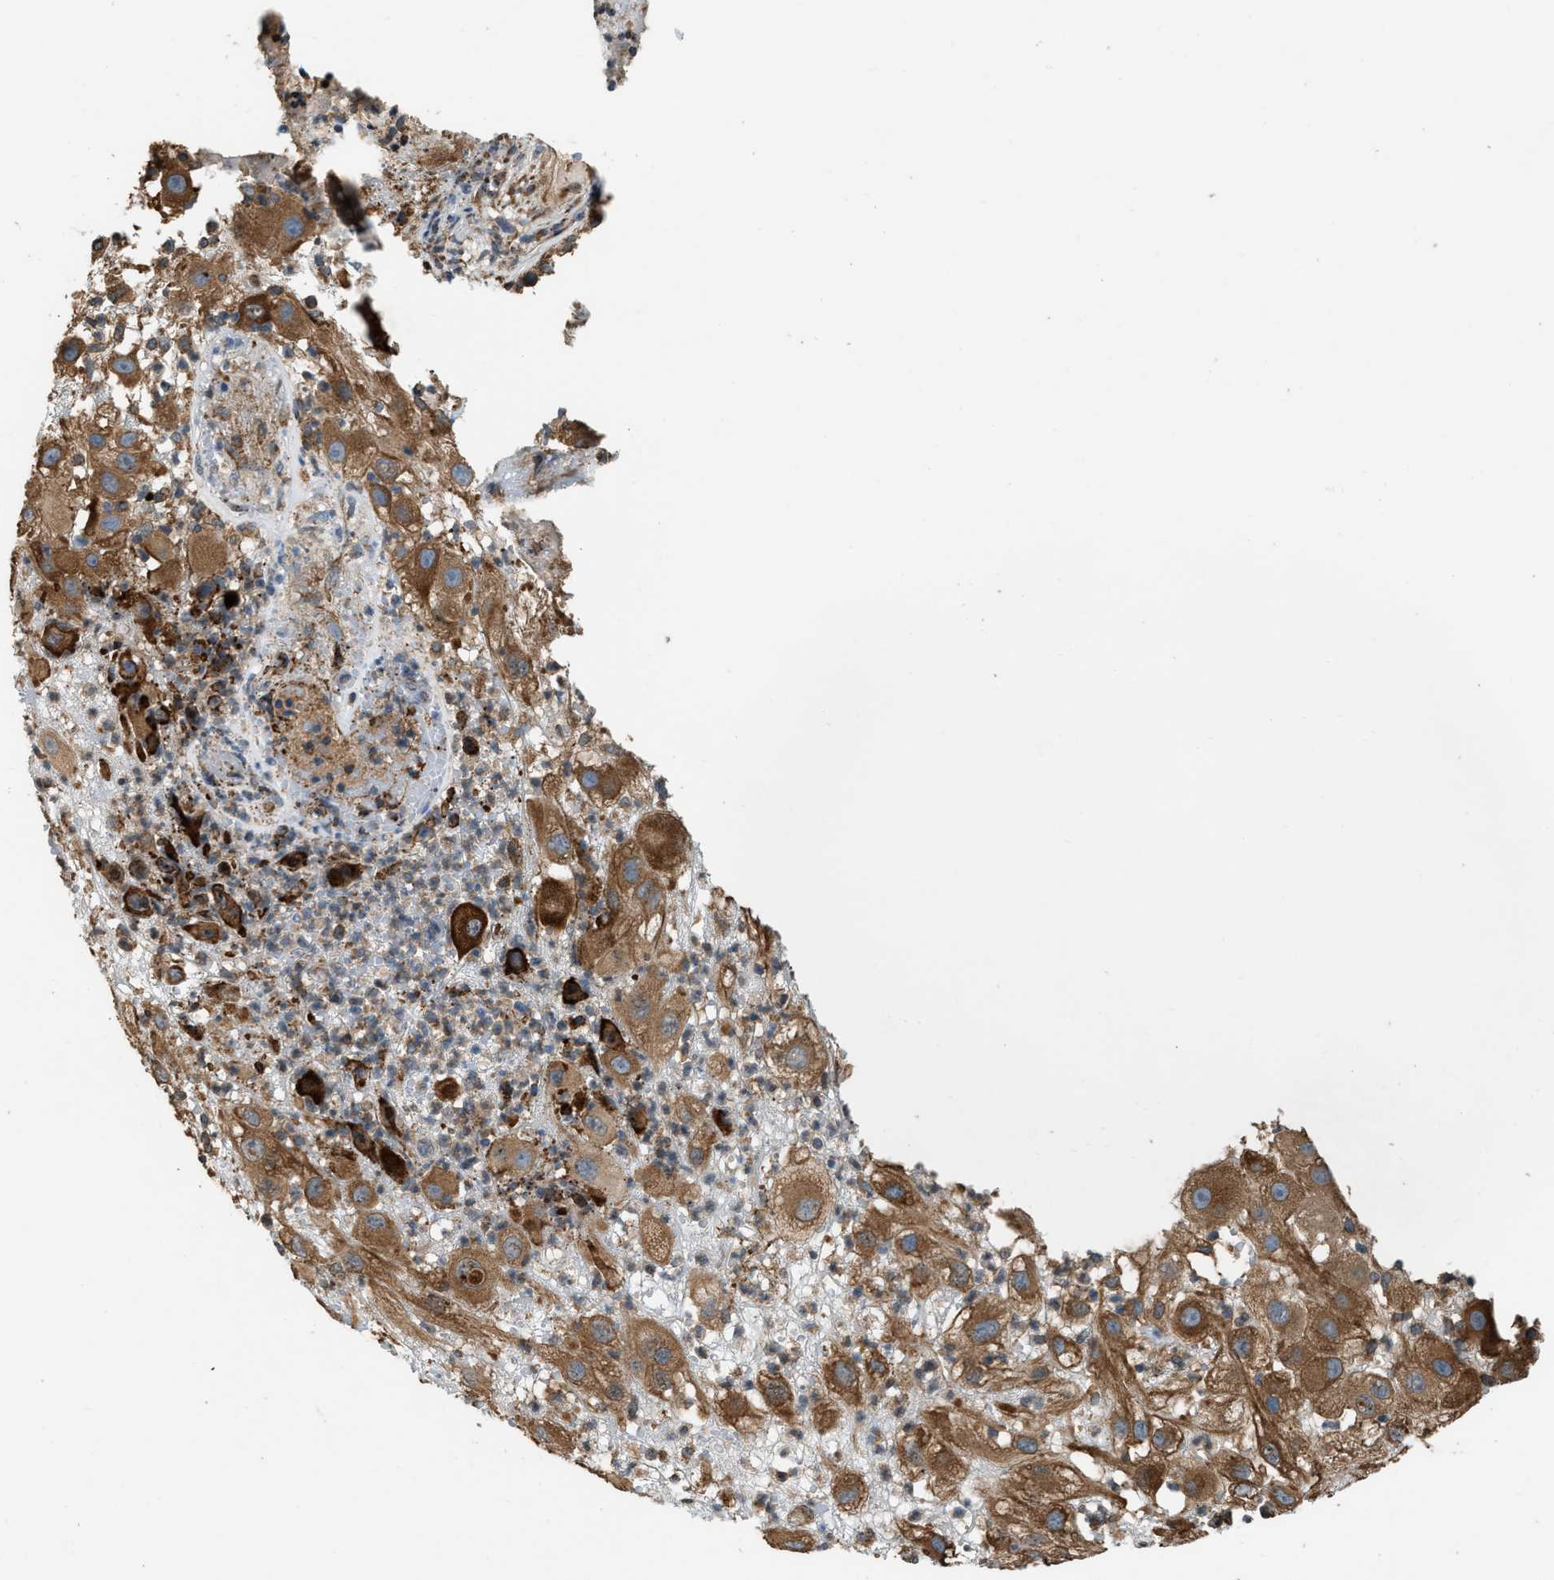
{"staining": {"intensity": "moderate", "quantity": ">75%", "location": "cytoplasmic/membranous"}, "tissue": "melanoma", "cell_type": "Tumor cells", "image_type": "cancer", "snomed": [{"axis": "morphology", "description": "Malignant melanoma, NOS"}, {"axis": "topography", "description": "Skin"}], "caption": "Protein staining by immunohistochemistry (IHC) shows moderate cytoplasmic/membranous staining in approximately >75% of tumor cells in malignant melanoma.", "gene": "BAIAP2L1", "patient": {"sex": "female", "age": 81}}